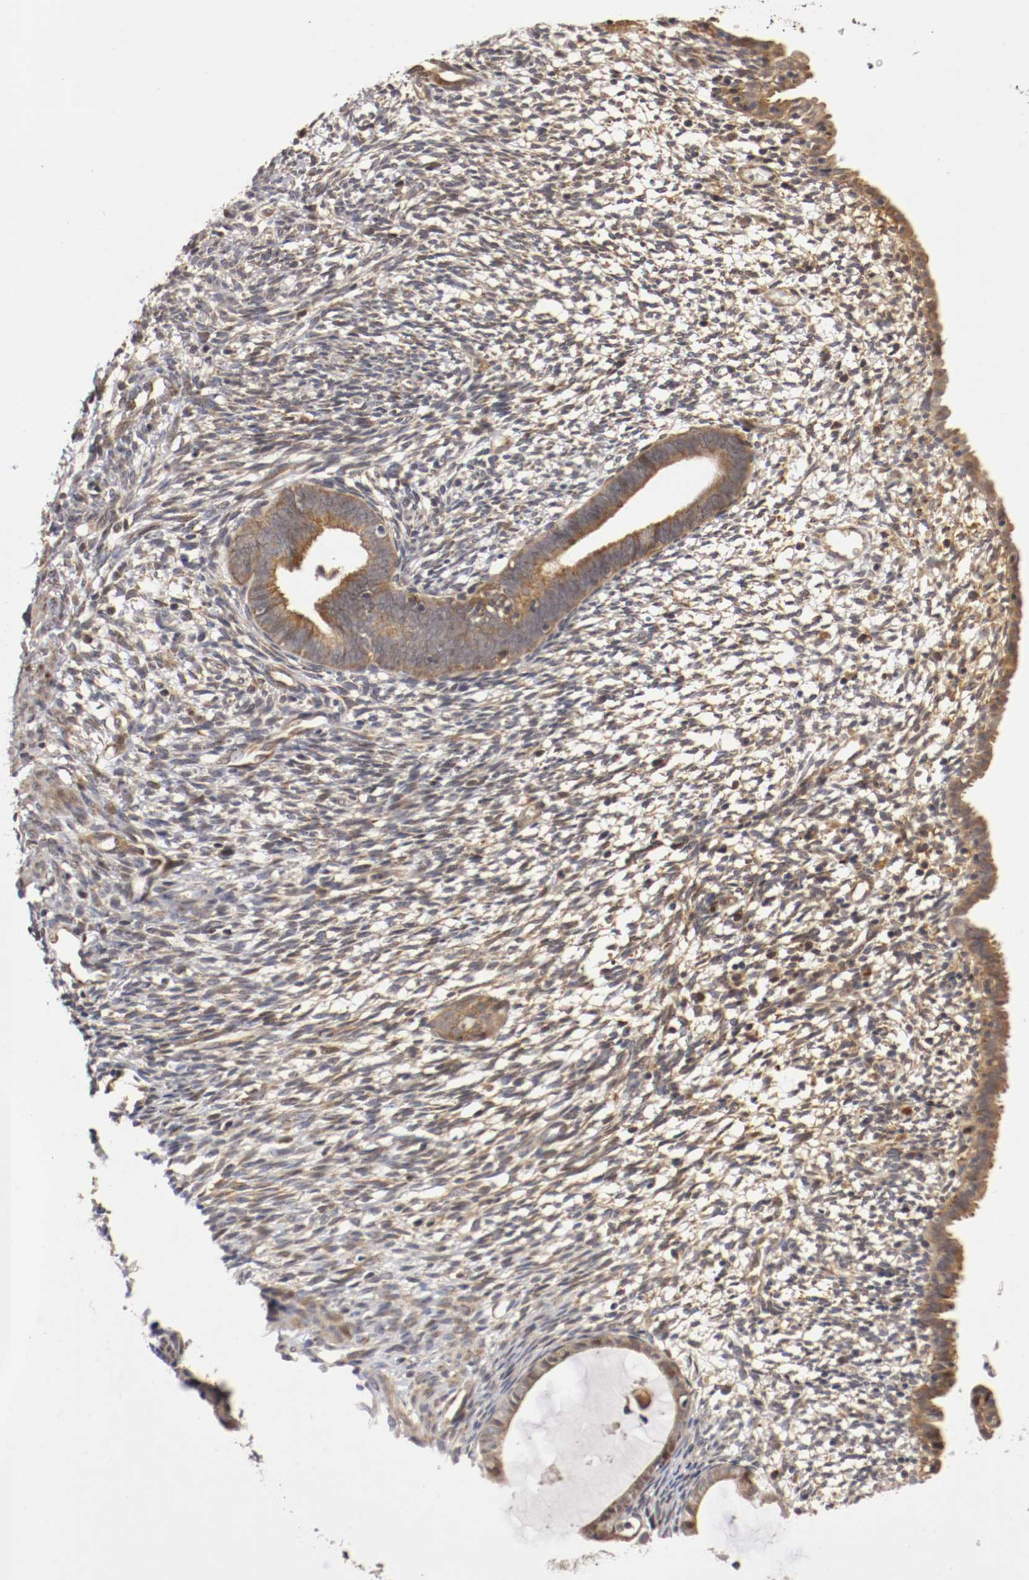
{"staining": {"intensity": "weak", "quantity": "<25%", "location": "cytoplasmic/membranous"}, "tissue": "endometrium", "cell_type": "Cells in endometrial stroma", "image_type": "normal", "snomed": [{"axis": "morphology", "description": "Normal tissue, NOS"}, {"axis": "morphology", "description": "Atrophy, NOS"}, {"axis": "topography", "description": "Uterus"}, {"axis": "topography", "description": "Endometrium"}], "caption": "Human endometrium stained for a protein using IHC reveals no expression in cells in endometrial stroma.", "gene": "TNFRSF1B", "patient": {"sex": "female", "age": 68}}